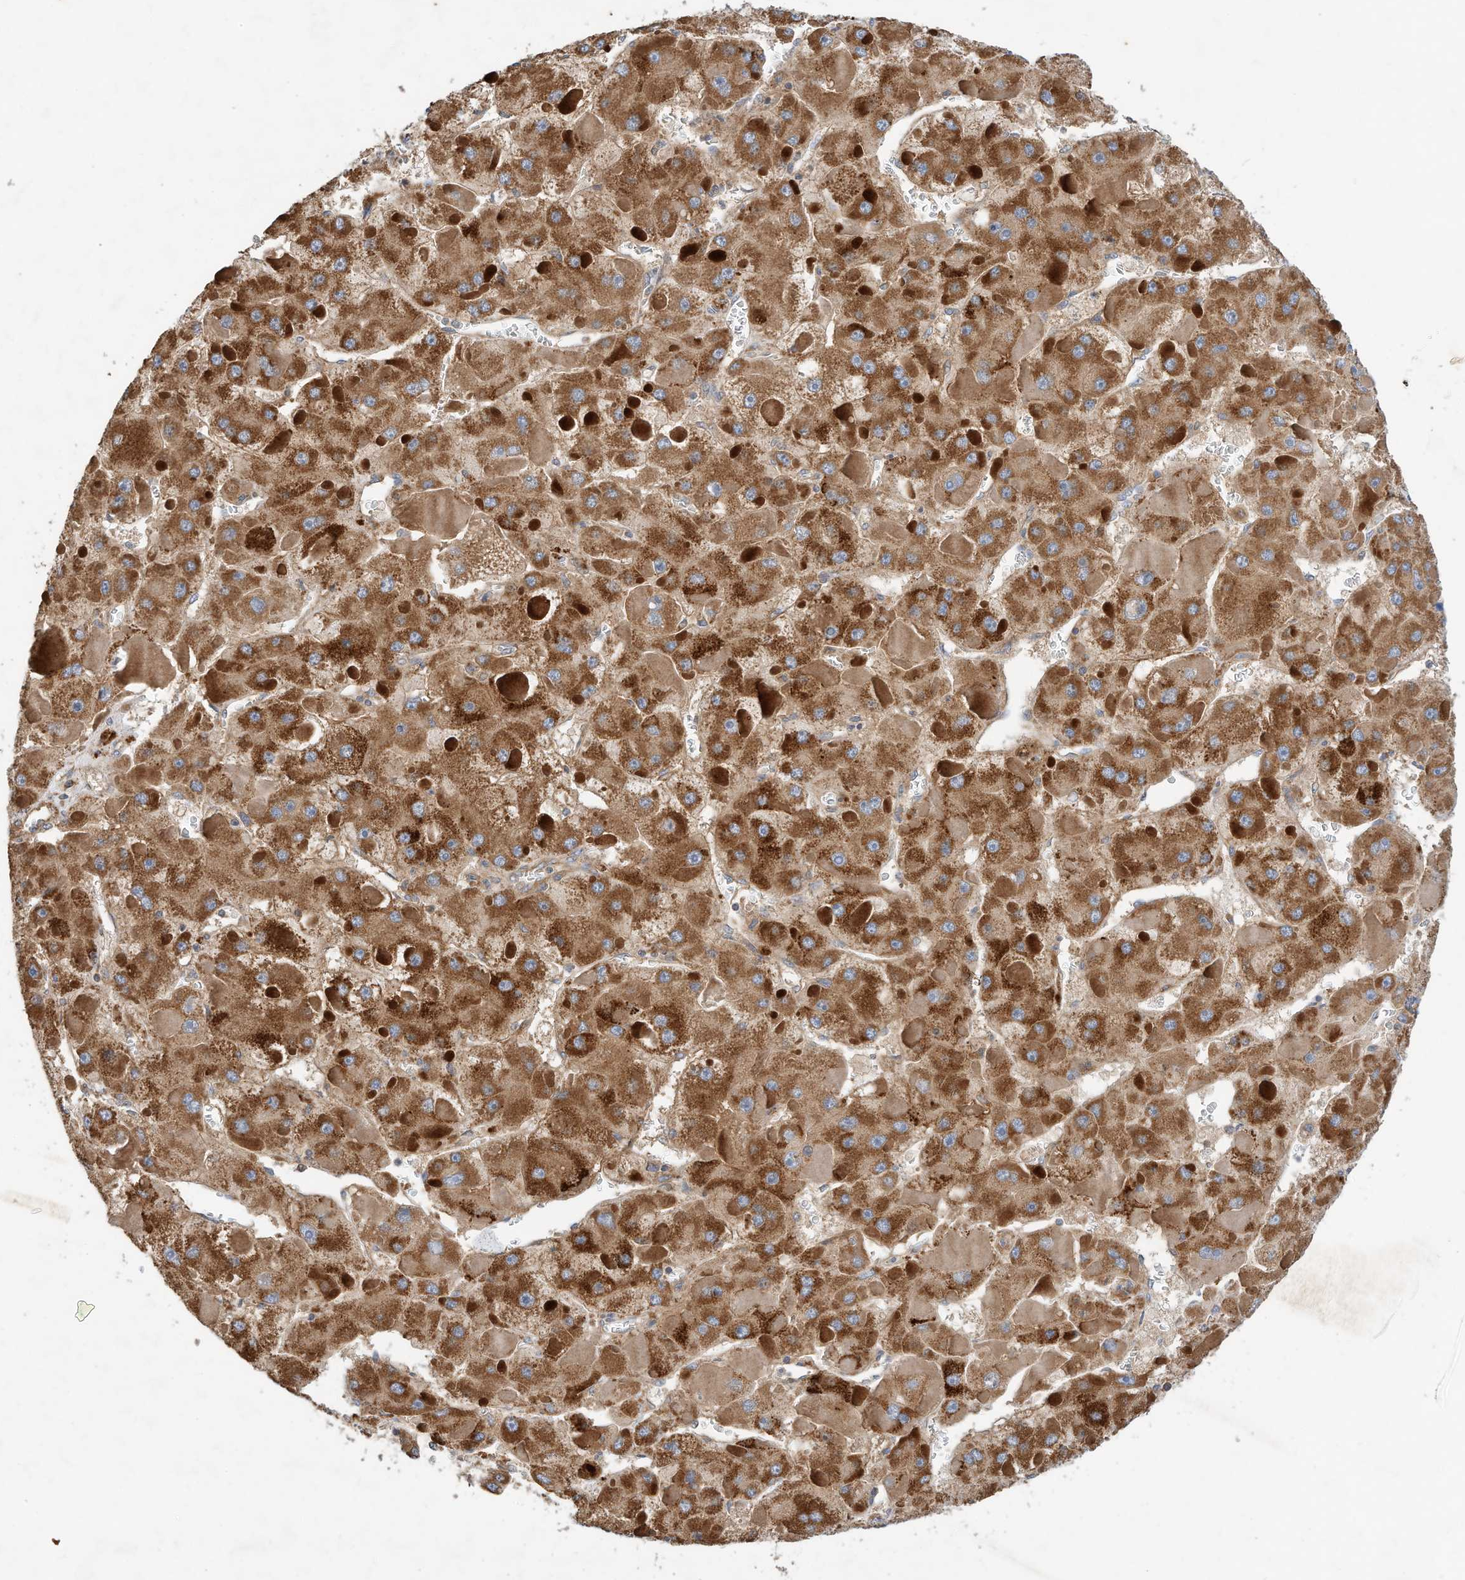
{"staining": {"intensity": "strong", "quantity": ">75%", "location": "cytoplasmic/membranous"}, "tissue": "liver cancer", "cell_type": "Tumor cells", "image_type": "cancer", "snomed": [{"axis": "morphology", "description": "Carcinoma, Hepatocellular, NOS"}, {"axis": "topography", "description": "Liver"}], "caption": "A brown stain highlights strong cytoplasmic/membranous expression of a protein in liver hepatocellular carcinoma tumor cells.", "gene": "CPAMD8", "patient": {"sex": "female", "age": 73}}